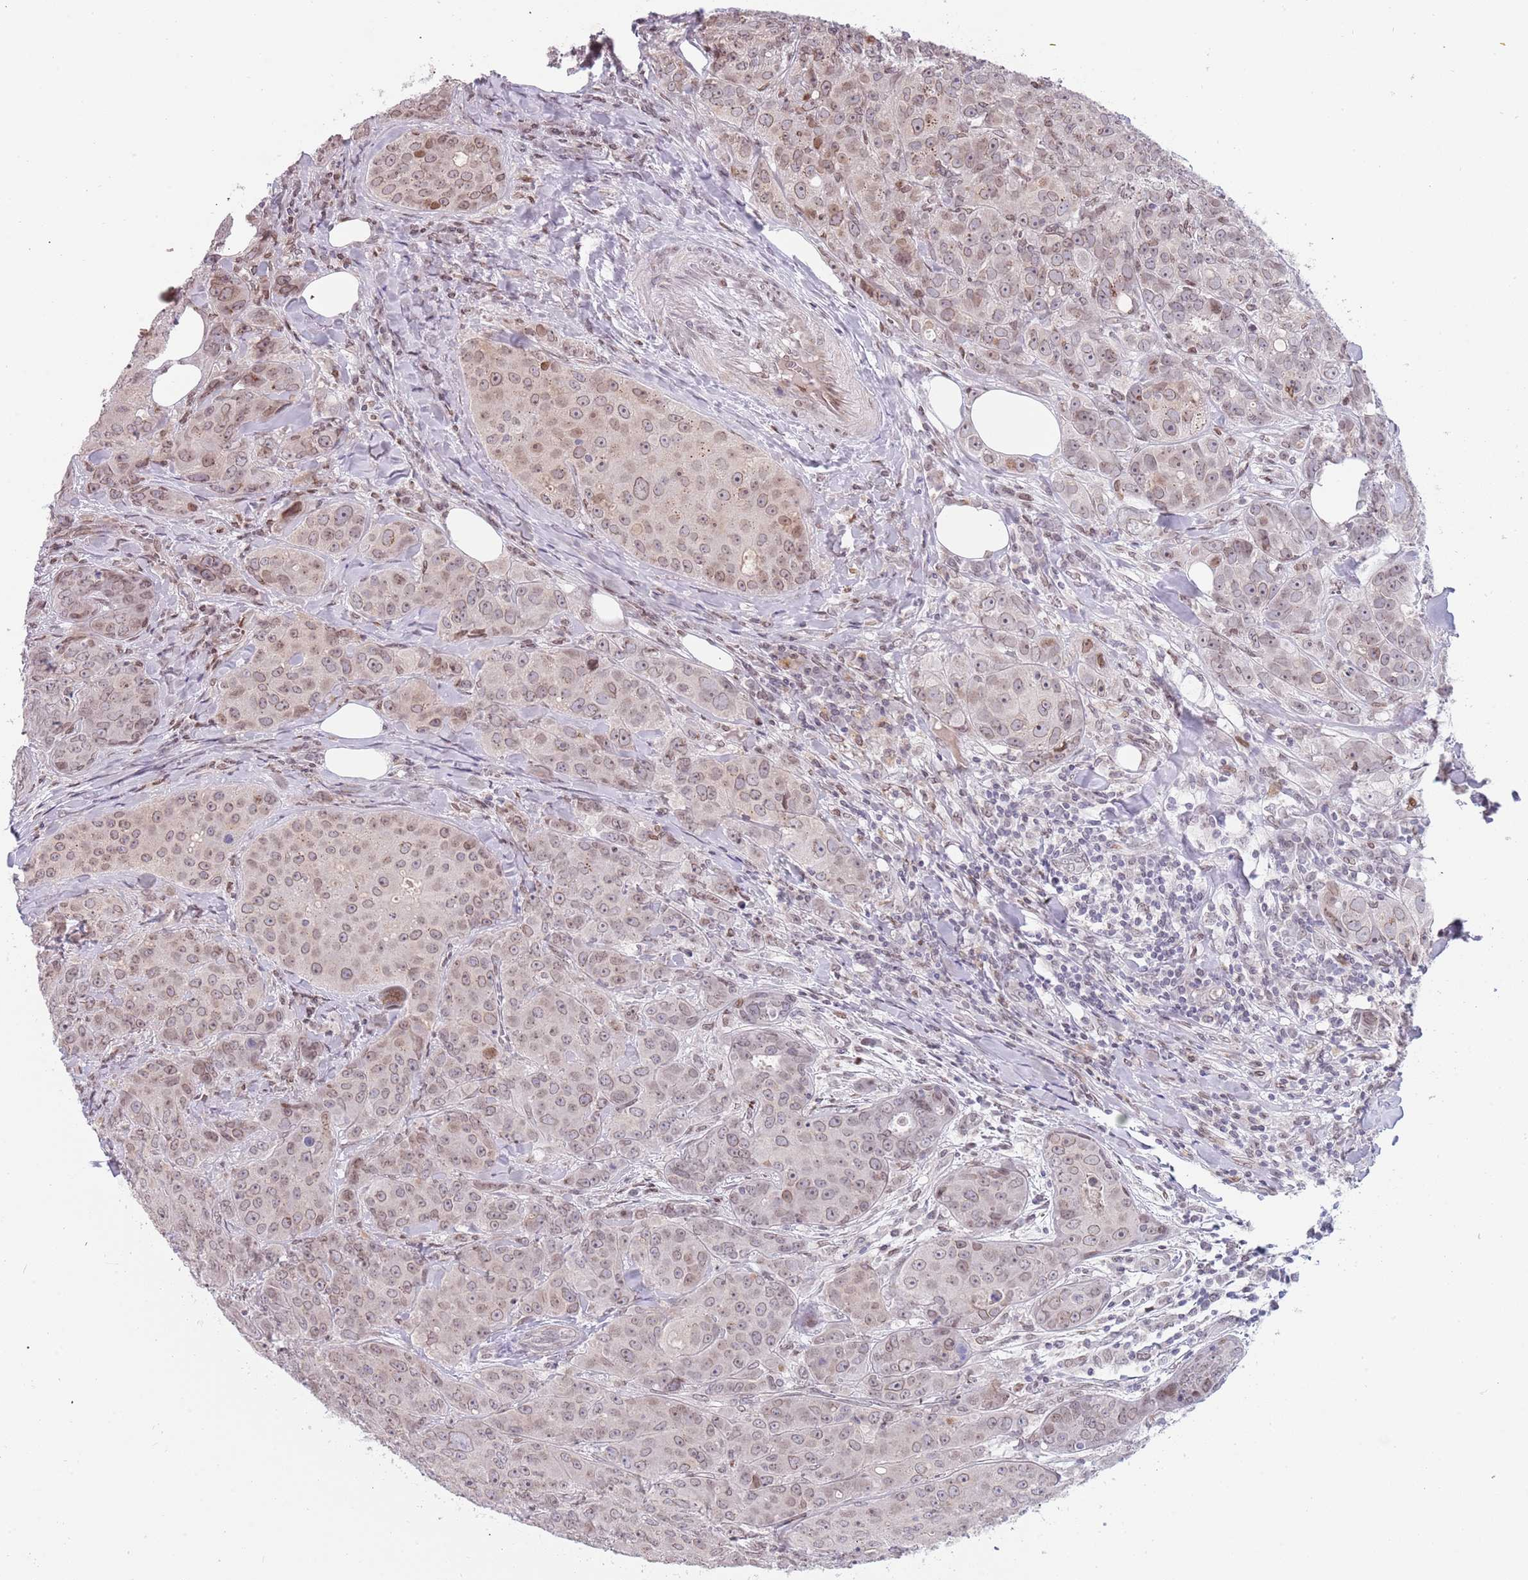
{"staining": {"intensity": "weak", "quantity": ">75%", "location": "cytoplasmic/membranous,nuclear"}, "tissue": "breast cancer", "cell_type": "Tumor cells", "image_type": "cancer", "snomed": [{"axis": "morphology", "description": "Duct carcinoma"}, {"axis": "topography", "description": "Breast"}], "caption": "Immunohistochemistry image of neoplastic tissue: breast cancer (intraductal carcinoma) stained using immunohistochemistry (IHC) displays low levels of weak protein expression localized specifically in the cytoplasmic/membranous and nuclear of tumor cells, appearing as a cytoplasmic/membranous and nuclear brown color.", "gene": "KLHDC2", "patient": {"sex": "female", "age": 43}}